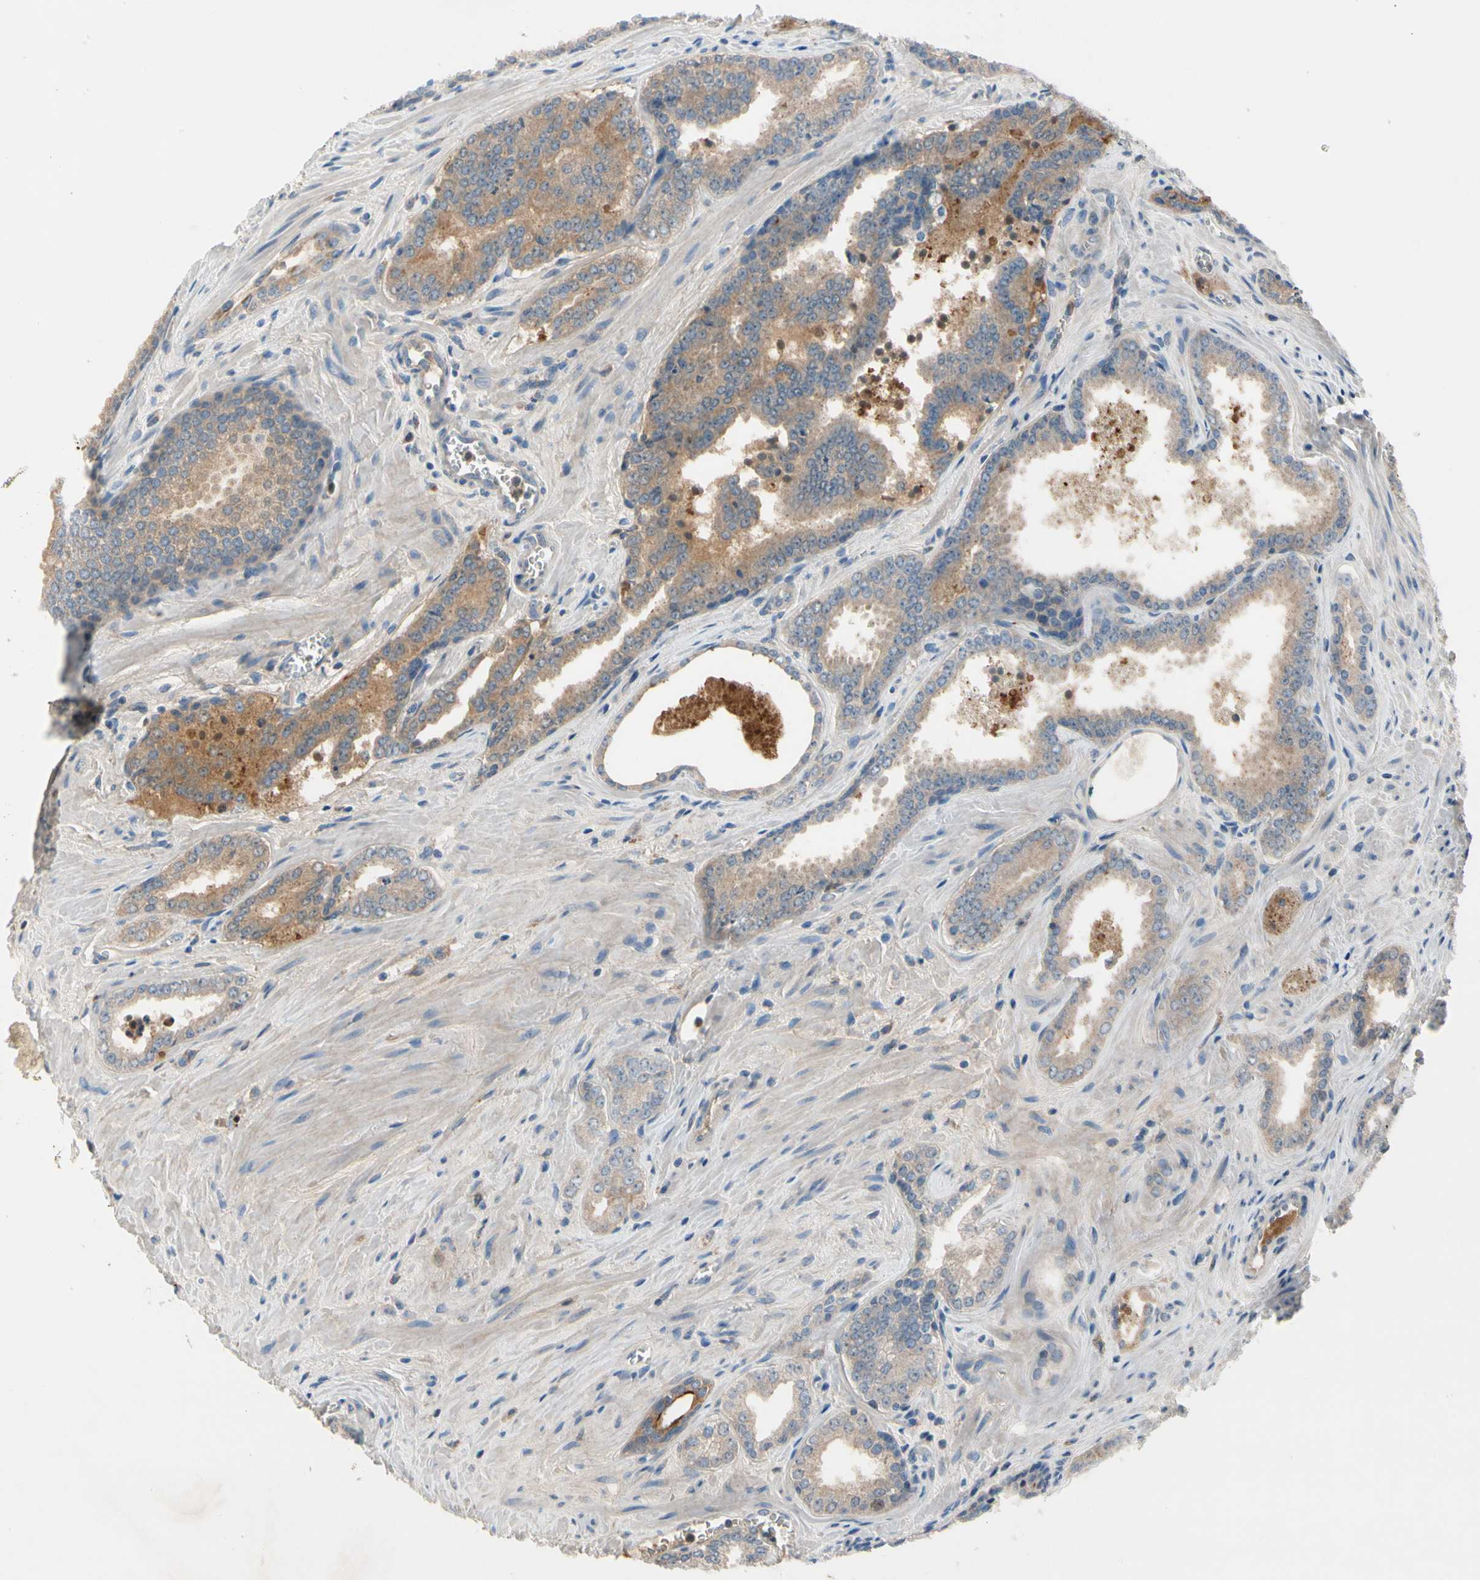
{"staining": {"intensity": "weak", "quantity": ">75%", "location": "cytoplasmic/membranous"}, "tissue": "prostate cancer", "cell_type": "Tumor cells", "image_type": "cancer", "snomed": [{"axis": "morphology", "description": "Adenocarcinoma, Low grade"}, {"axis": "topography", "description": "Prostate"}], "caption": "Immunohistochemical staining of human adenocarcinoma (low-grade) (prostate) demonstrates low levels of weak cytoplasmic/membranous staining in approximately >75% of tumor cells.", "gene": "HJURP", "patient": {"sex": "male", "age": 60}}